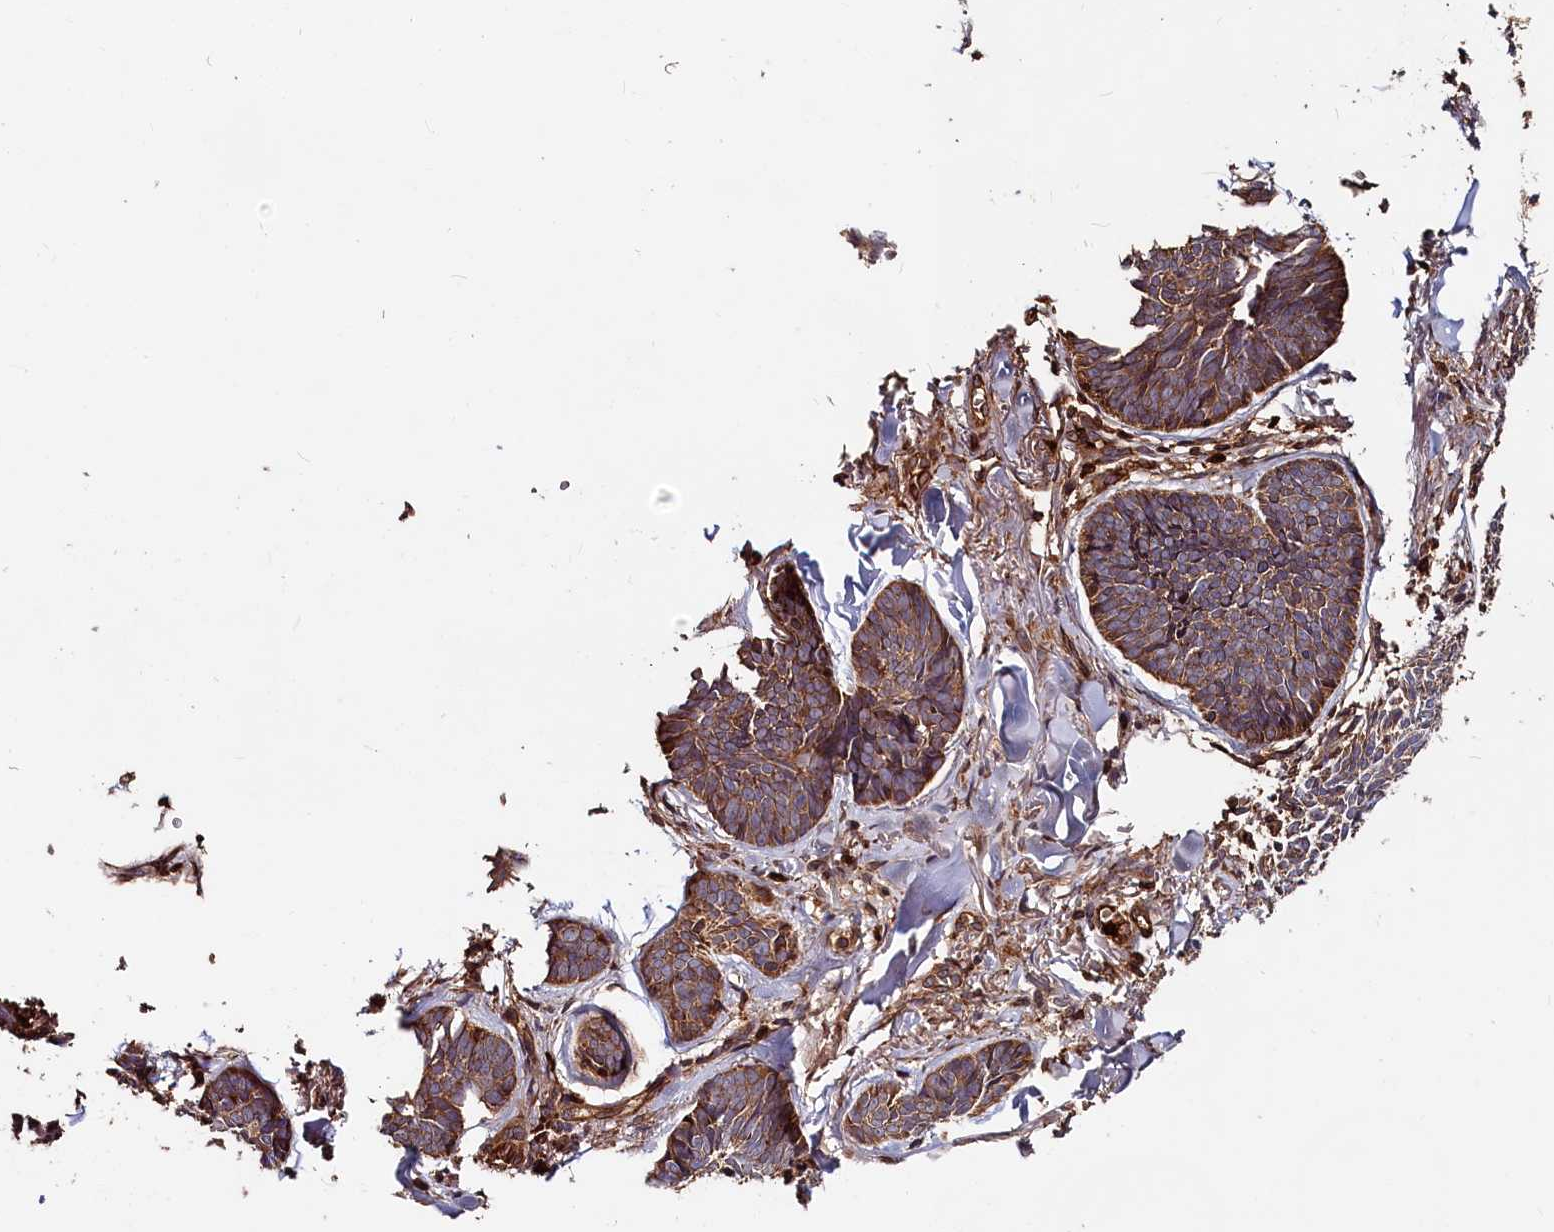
{"staining": {"intensity": "moderate", "quantity": ">75%", "location": "cytoplasmic/membranous"}, "tissue": "skin cancer", "cell_type": "Tumor cells", "image_type": "cancer", "snomed": [{"axis": "morphology", "description": "Basal cell carcinoma"}, {"axis": "topography", "description": "Skin"}], "caption": "This micrograph reveals skin cancer (basal cell carcinoma) stained with IHC to label a protein in brown. The cytoplasmic/membranous of tumor cells show moderate positivity for the protein. Nuclei are counter-stained blue.", "gene": "HMOX2", "patient": {"sex": "female", "age": 74}}